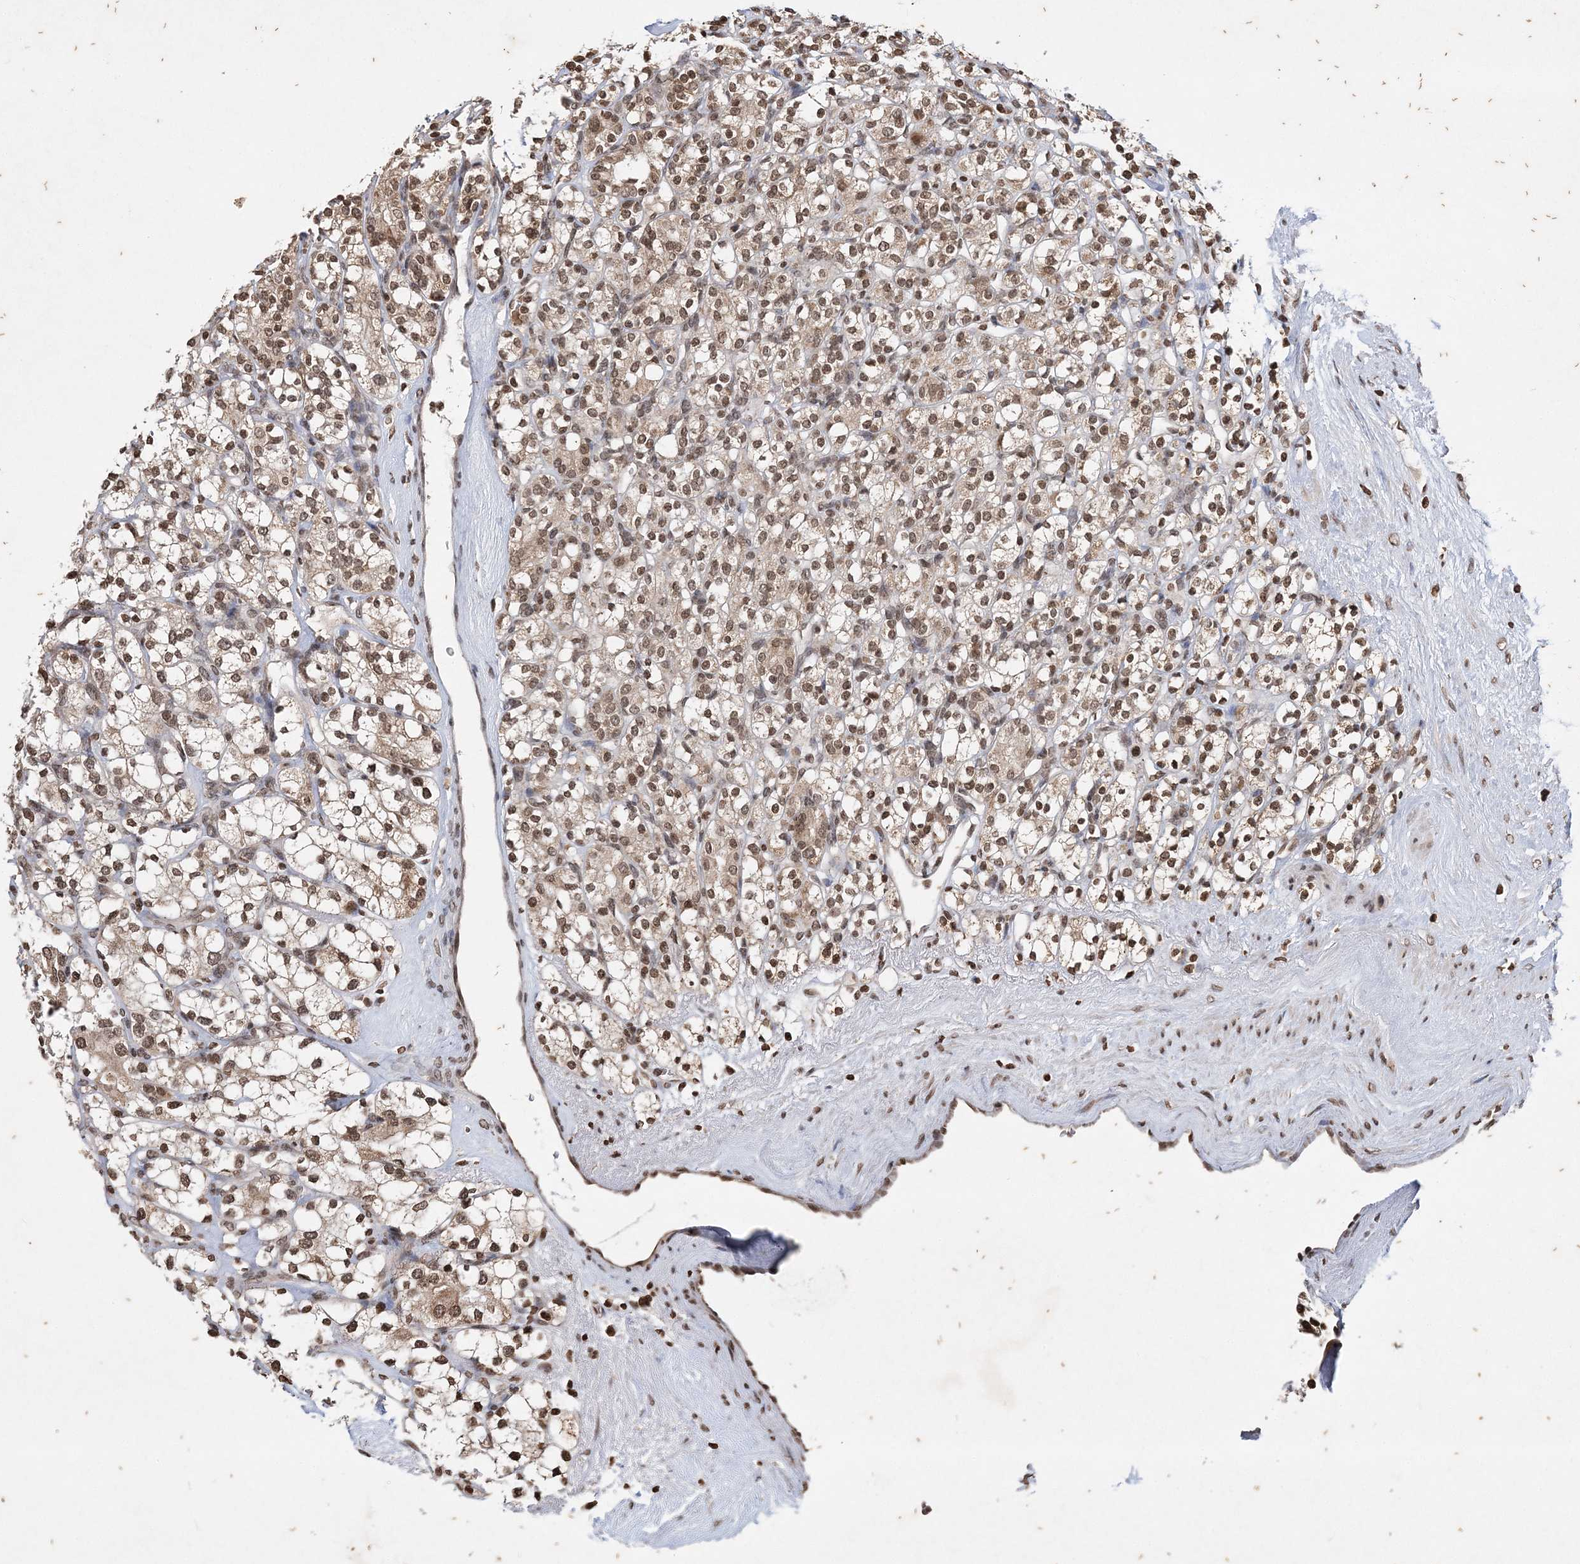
{"staining": {"intensity": "moderate", "quantity": ">75%", "location": "cytoplasmic/membranous,nuclear"}, "tissue": "renal cancer", "cell_type": "Tumor cells", "image_type": "cancer", "snomed": [{"axis": "morphology", "description": "Adenocarcinoma, NOS"}, {"axis": "topography", "description": "Kidney"}], "caption": "Moderate cytoplasmic/membranous and nuclear protein expression is present in about >75% of tumor cells in renal cancer.", "gene": "NEDD9", "patient": {"sex": "male", "age": 77}}